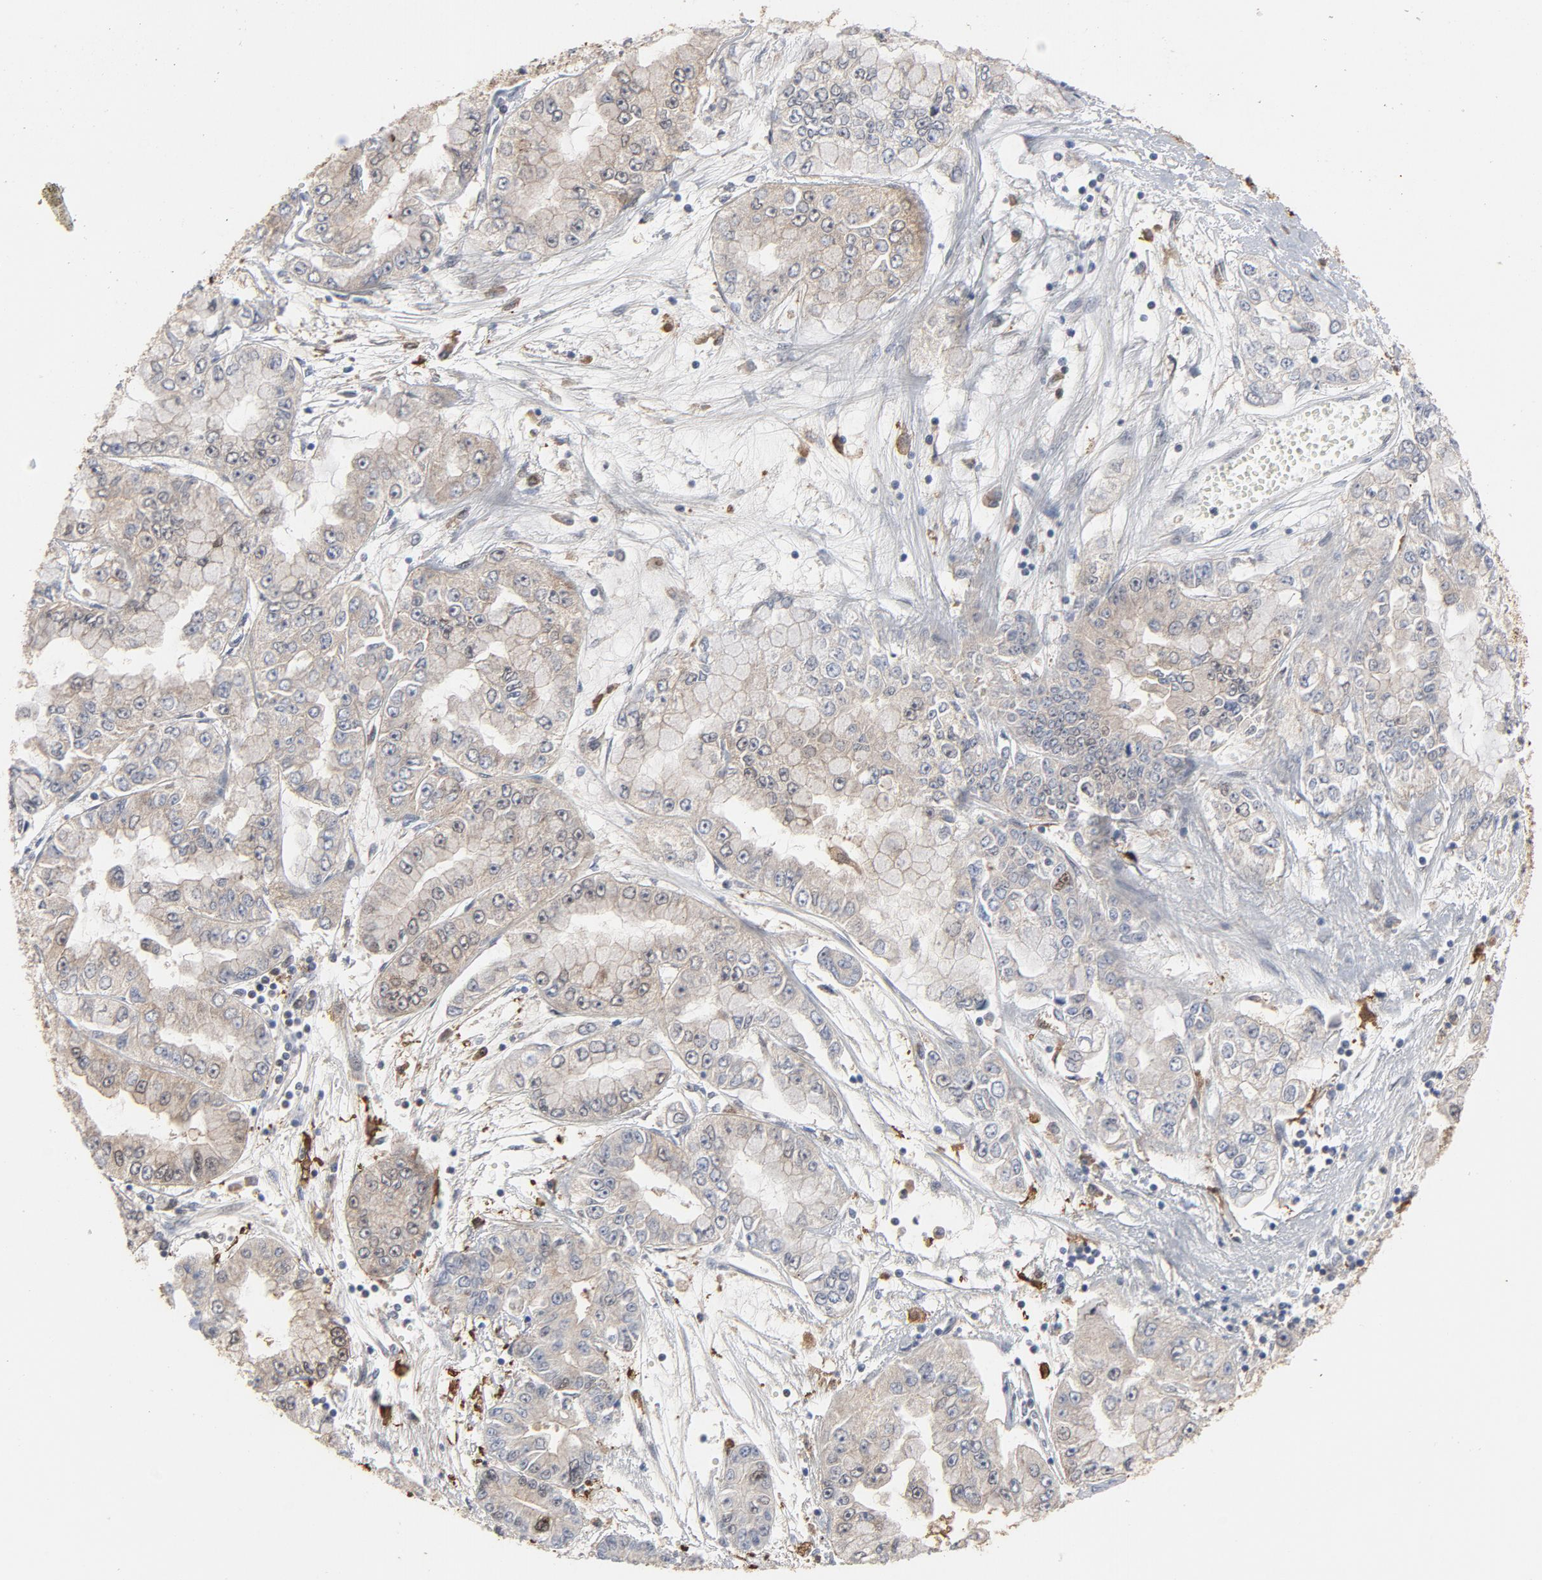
{"staining": {"intensity": "moderate", "quantity": ">75%", "location": "cytoplasmic/membranous"}, "tissue": "liver cancer", "cell_type": "Tumor cells", "image_type": "cancer", "snomed": [{"axis": "morphology", "description": "Cholangiocarcinoma"}, {"axis": "topography", "description": "Liver"}], "caption": "Liver cancer stained with a brown dye shows moderate cytoplasmic/membranous positive expression in about >75% of tumor cells.", "gene": "RAPGEF4", "patient": {"sex": "female", "age": 79}}